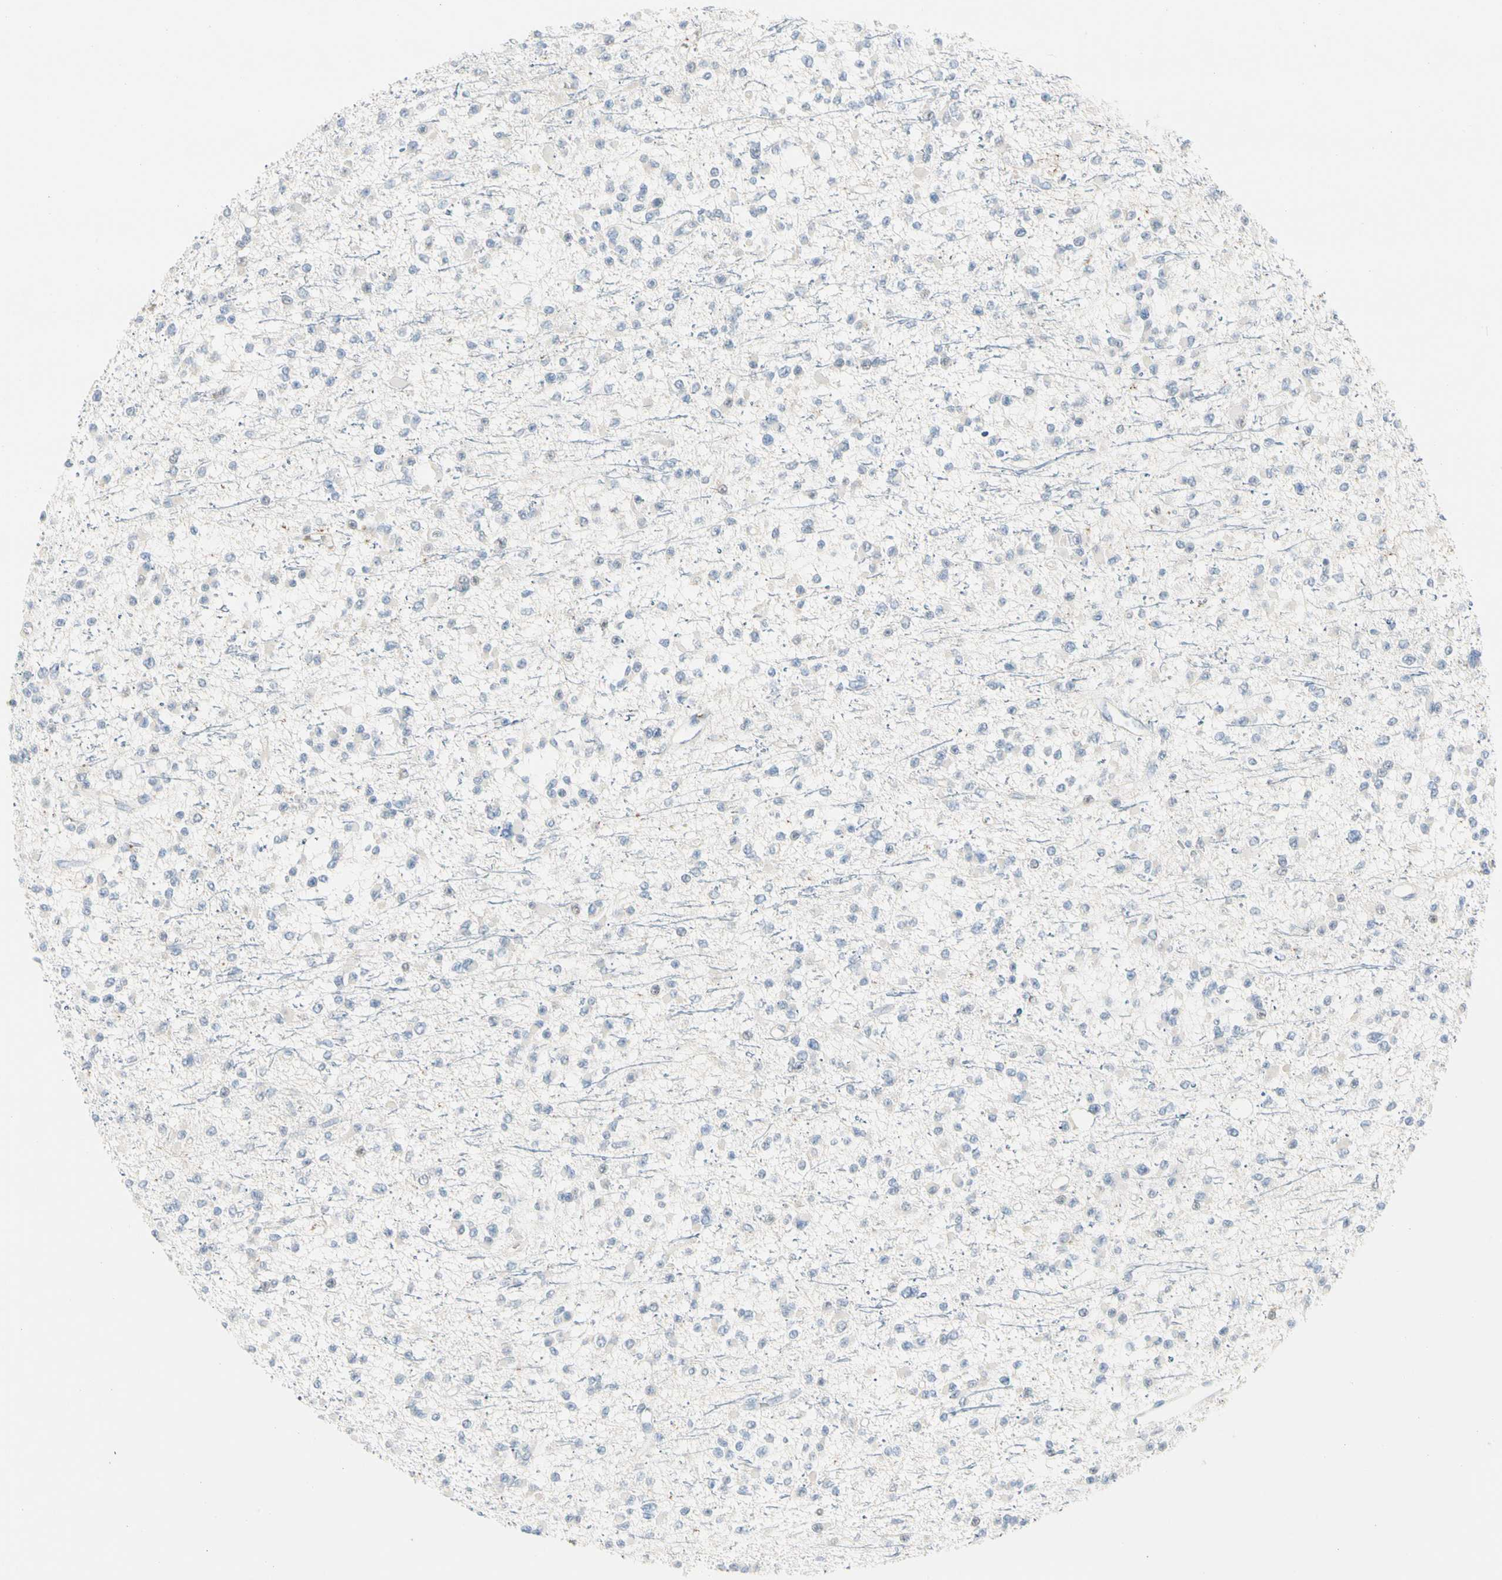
{"staining": {"intensity": "negative", "quantity": "none", "location": "none"}, "tissue": "glioma", "cell_type": "Tumor cells", "image_type": "cancer", "snomed": [{"axis": "morphology", "description": "Glioma, malignant, Low grade"}, {"axis": "topography", "description": "Brain"}], "caption": "Tumor cells are negative for brown protein staining in glioma.", "gene": "CA1", "patient": {"sex": "female", "age": 22}}